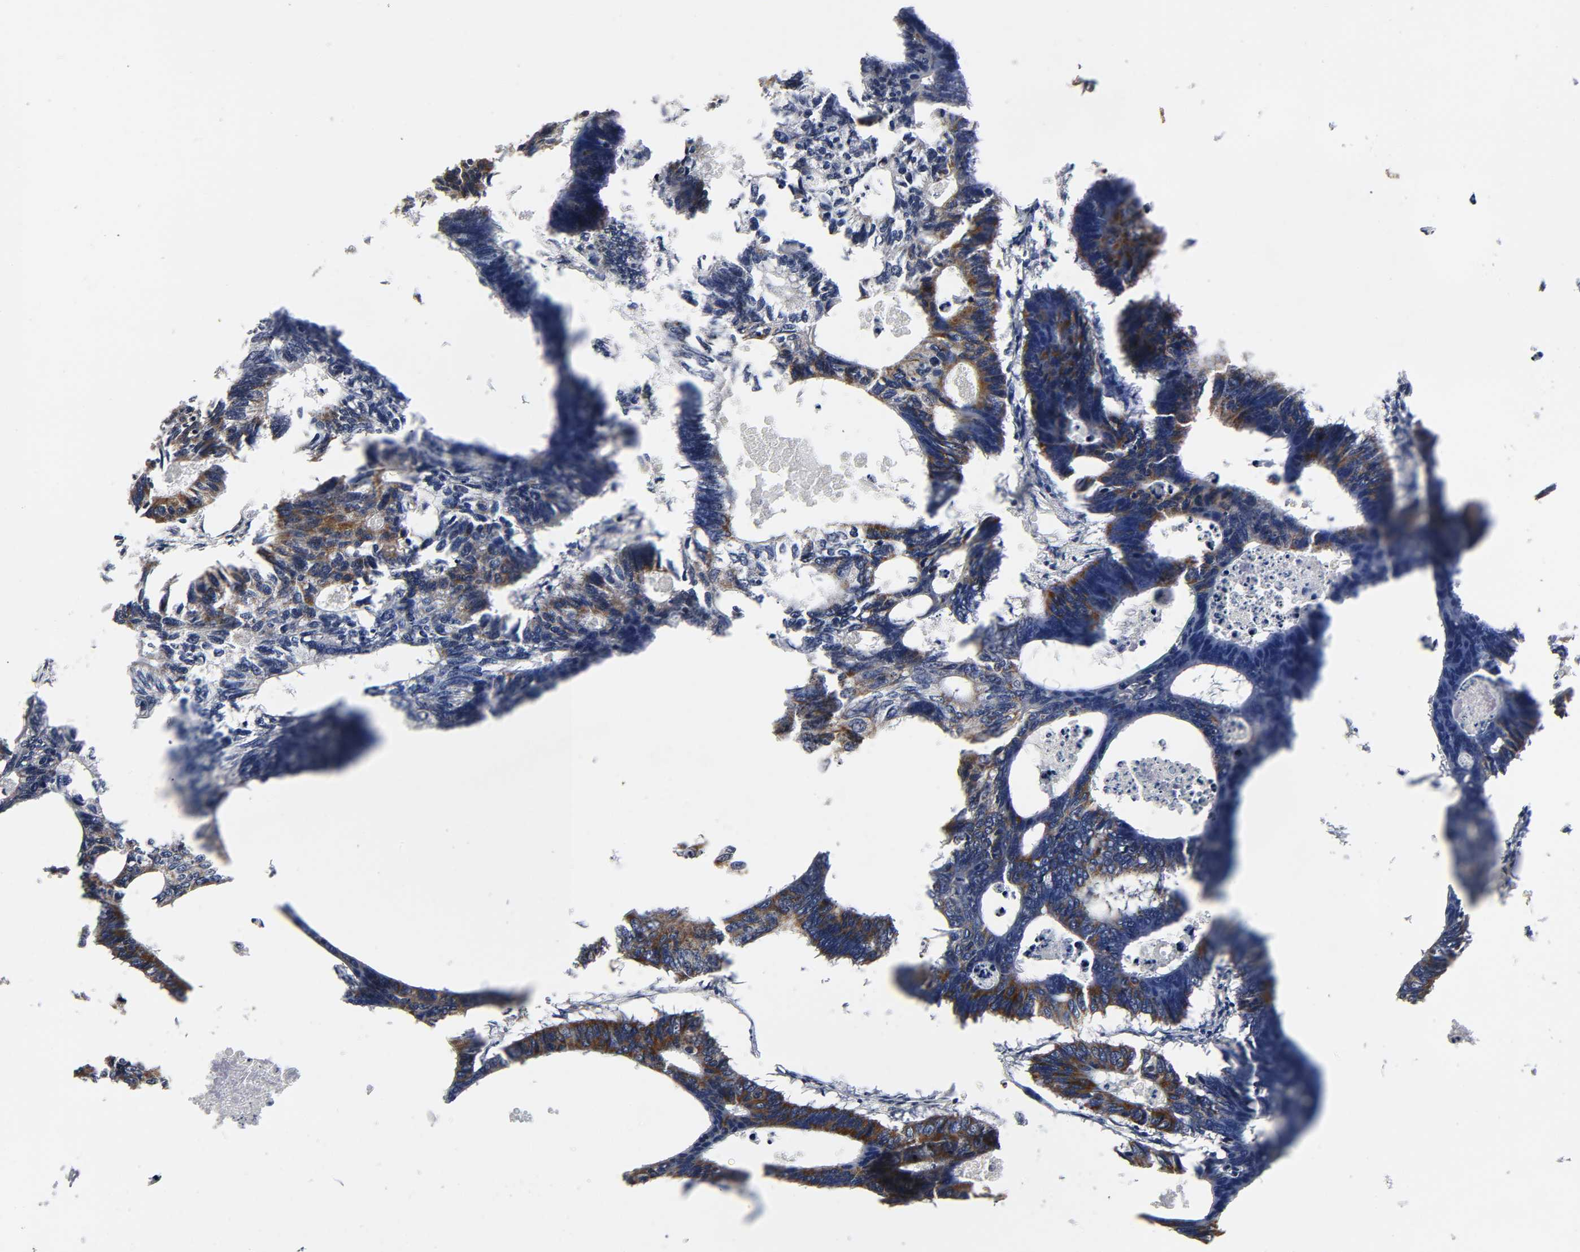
{"staining": {"intensity": "moderate", "quantity": "25%-75%", "location": "cytoplasmic/membranous"}, "tissue": "colorectal cancer", "cell_type": "Tumor cells", "image_type": "cancer", "snomed": [{"axis": "morphology", "description": "Adenocarcinoma, NOS"}, {"axis": "topography", "description": "Colon"}], "caption": "Tumor cells demonstrate medium levels of moderate cytoplasmic/membranous positivity in approximately 25%-75% of cells in colorectal cancer (adenocarcinoma).", "gene": "AOPEP", "patient": {"sex": "female", "age": 55}}